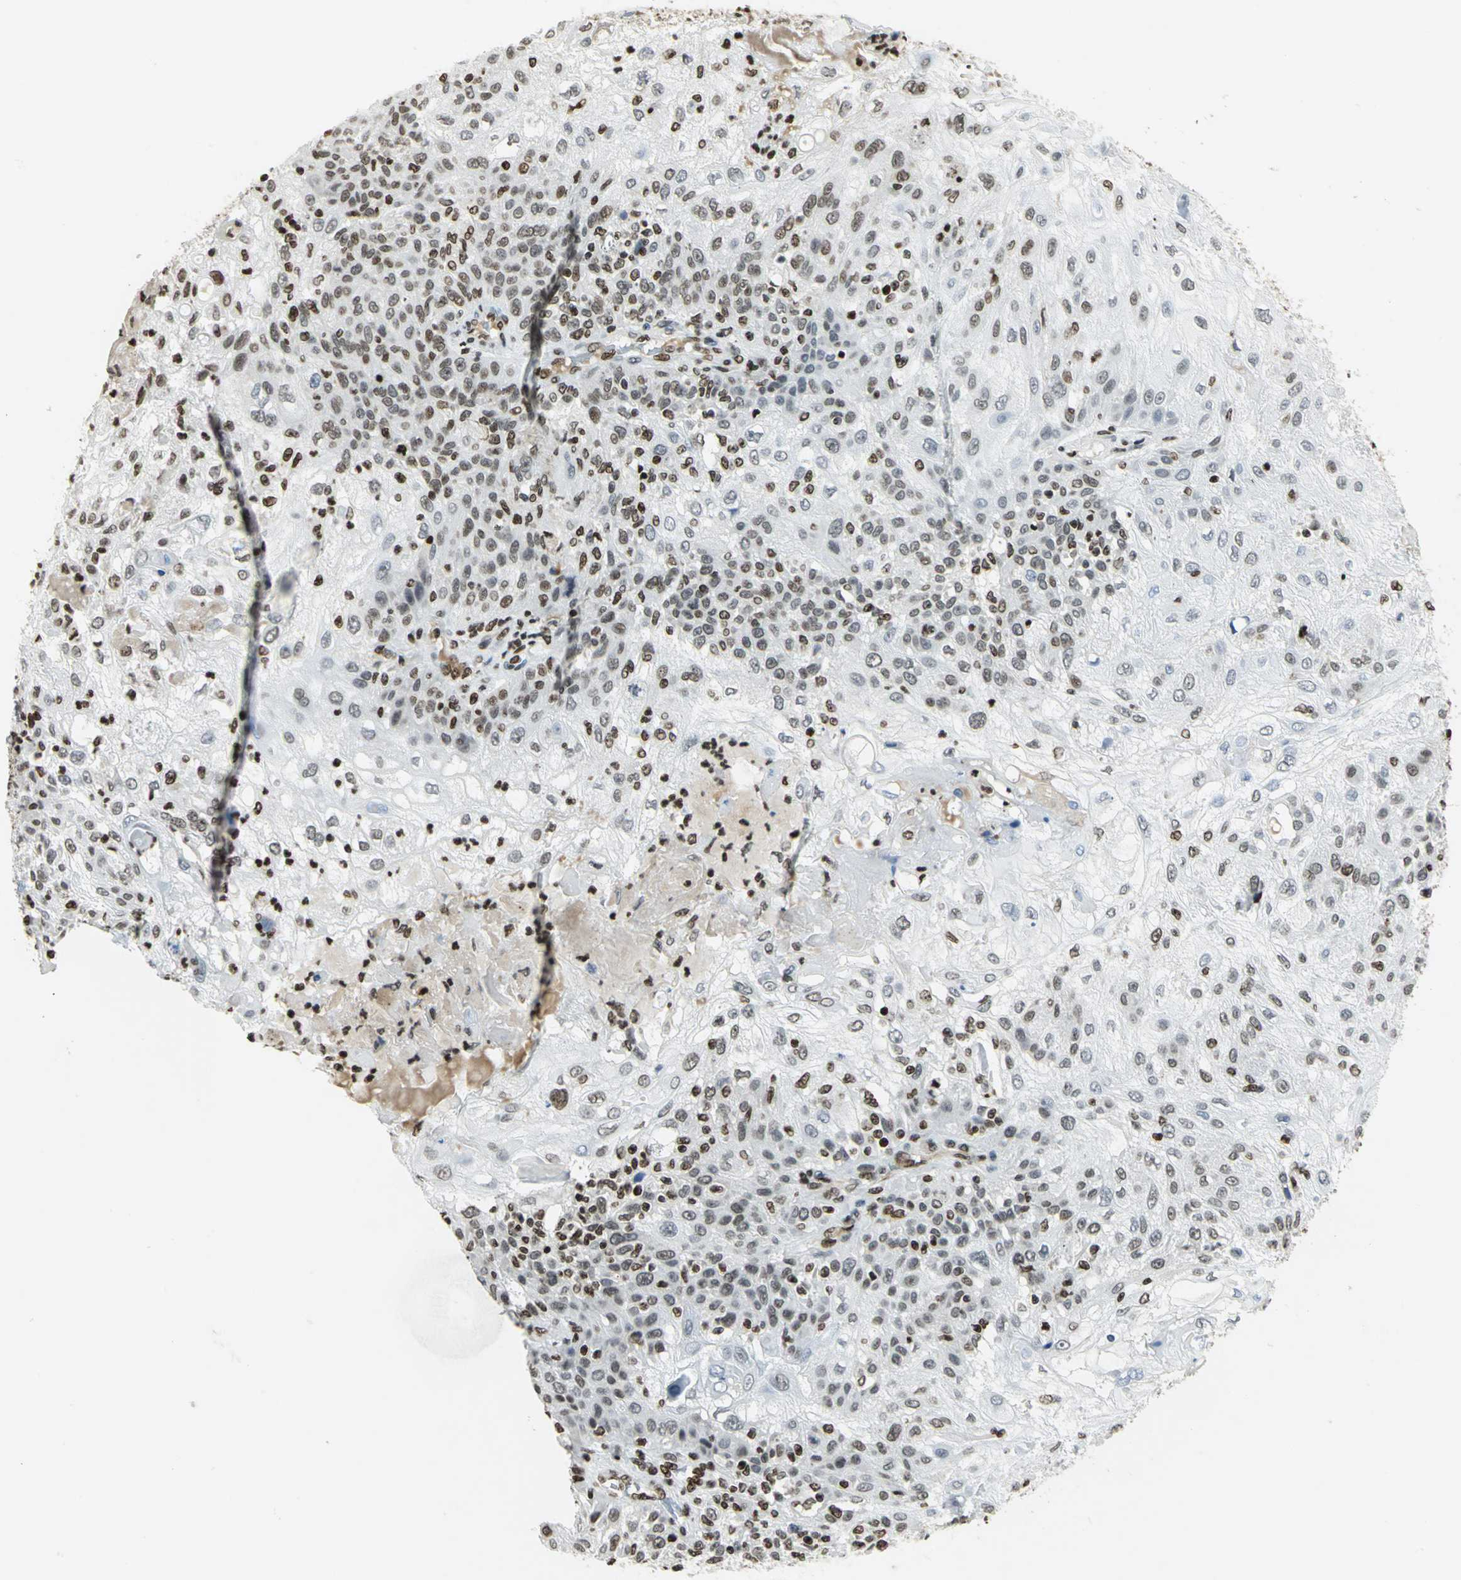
{"staining": {"intensity": "moderate", "quantity": "25%-75%", "location": "nuclear"}, "tissue": "skin cancer", "cell_type": "Tumor cells", "image_type": "cancer", "snomed": [{"axis": "morphology", "description": "Normal tissue, NOS"}, {"axis": "morphology", "description": "Squamous cell carcinoma, NOS"}, {"axis": "topography", "description": "Skin"}], "caption": "DAB immunohistochemical staining of skin cancer reveals moderate nuclear protein staining in about 25%-75% of tumor cells. Using DAB (brown) and hematoxylin (blue) stains, captured at high magnification using brightfield microscopy.", "gene": "HMGB1", "patient": {"sex": "female", "age": 83}}